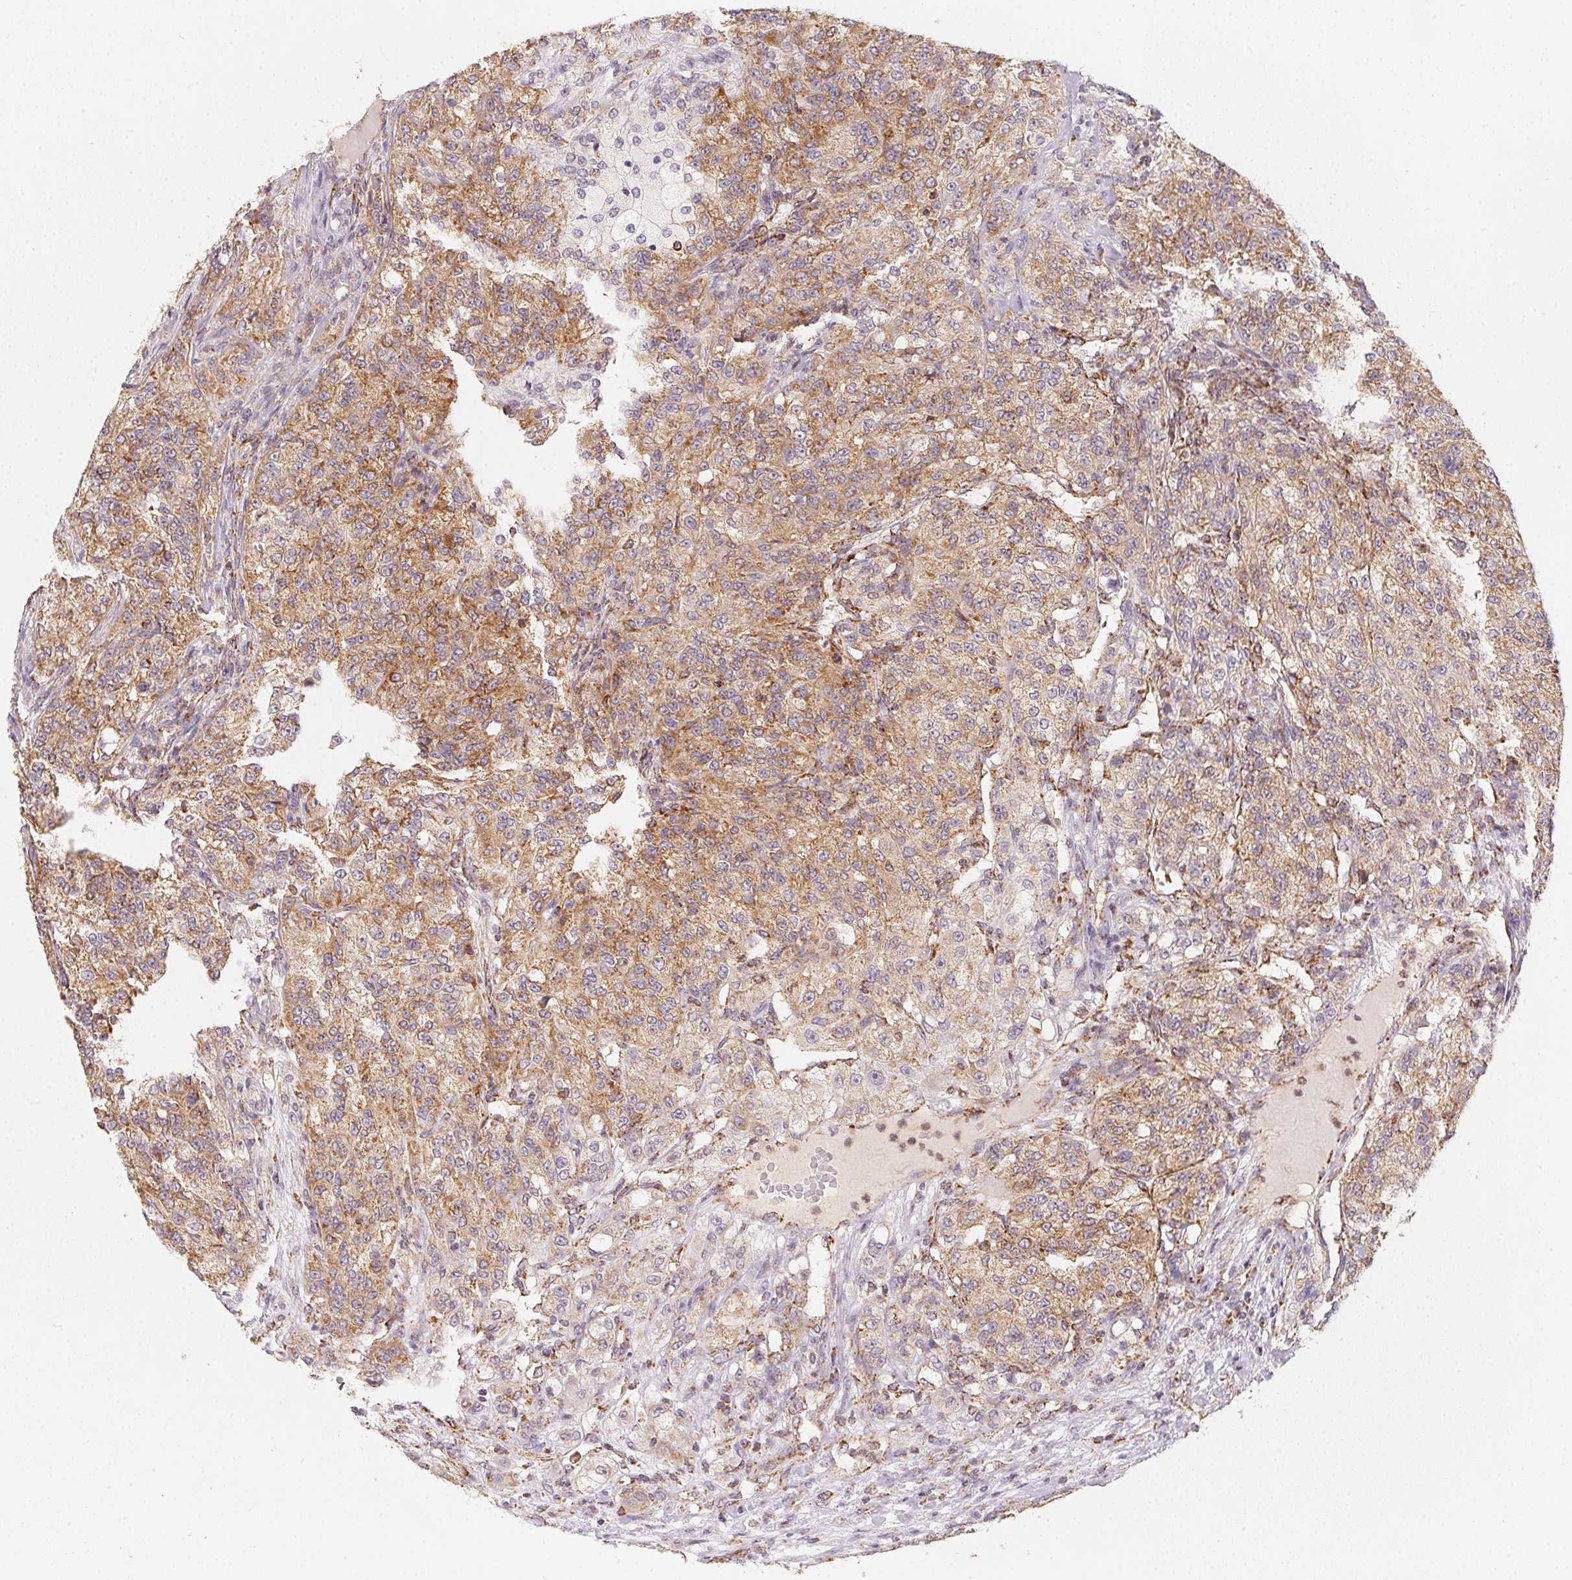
{"staining": {"intensity": "moderate", "quantity": ">75%", "location": "cytoplasmic/membranous"}, "tissue": "renal cancer", "cell_type": "Tumor cells", "image_type": "cancer", "snomed": [{"axis": "morphology", "description": "Adenocarcinoma, NOS"}, {"axis": "topography", "description": "Kidney"}], "caption": "Immunohistochemistry (IHC) of human renal adenocarcinoma shows medium levels of moderate cytoplasmic/membranous expression in about >75% of tumor cells.", "gene": "NDUFS6", "patient": {"sex": "female", "age": 63}}